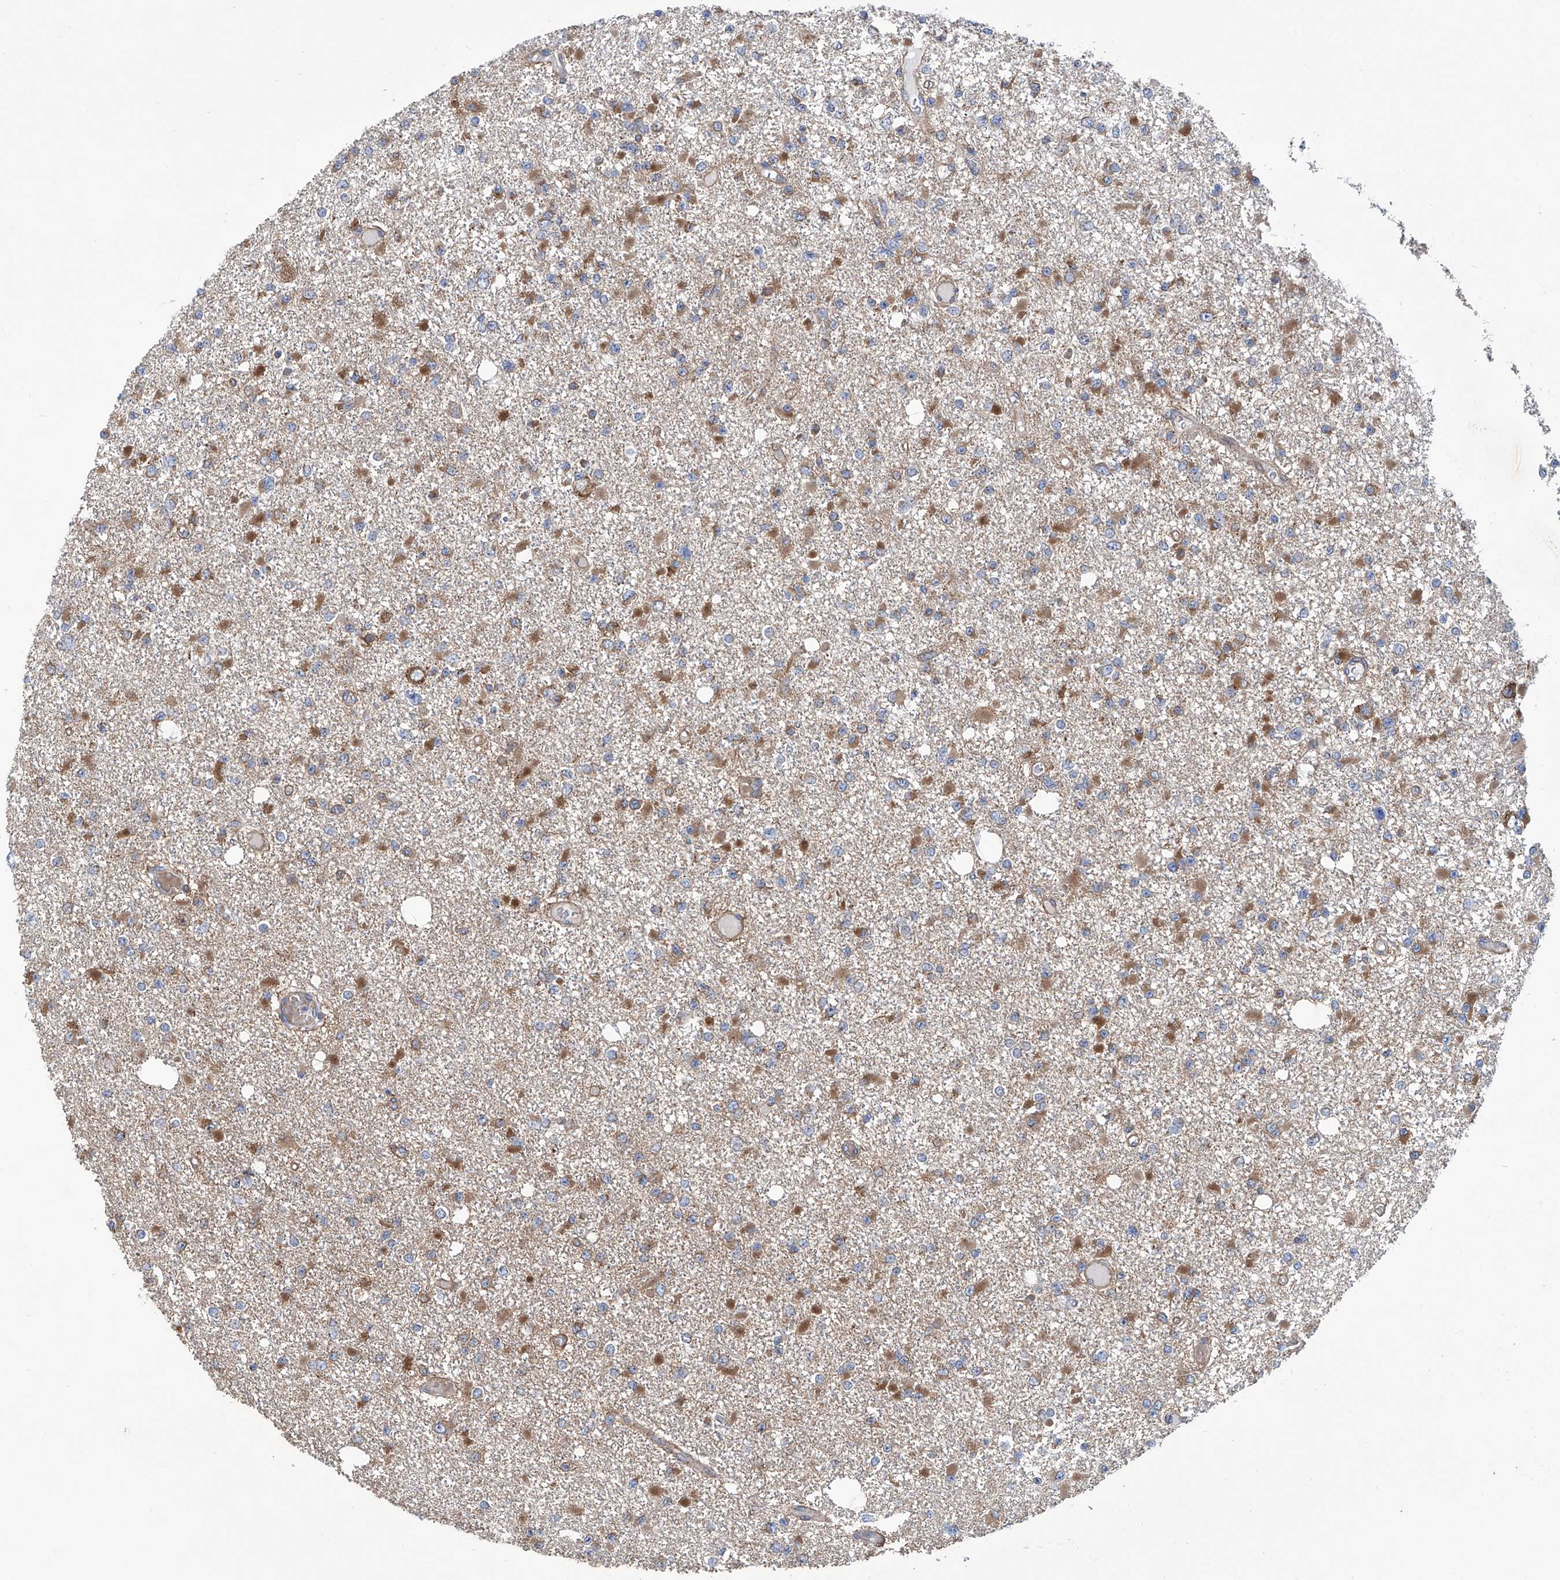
{"staining": {"intensity": "moderate", "quantity": "<25%", "location": "cytoplasmic/membranous"}, "tissue": "glioma", "cell_type": "Tumor cells", "image_type": "cancer", "snomed": [{"axis": "morphology", "description": "Glioma, malignant, Low grade"}, {"axis": "topography", "description": "Brain"}], "caption": "Glioma stained with IHC reveals moderate cytoplasmic/membranous staining in about <25% of tumor cells.", "gene": "SENP2", "patient": {"sex": "female", "age": 22}}